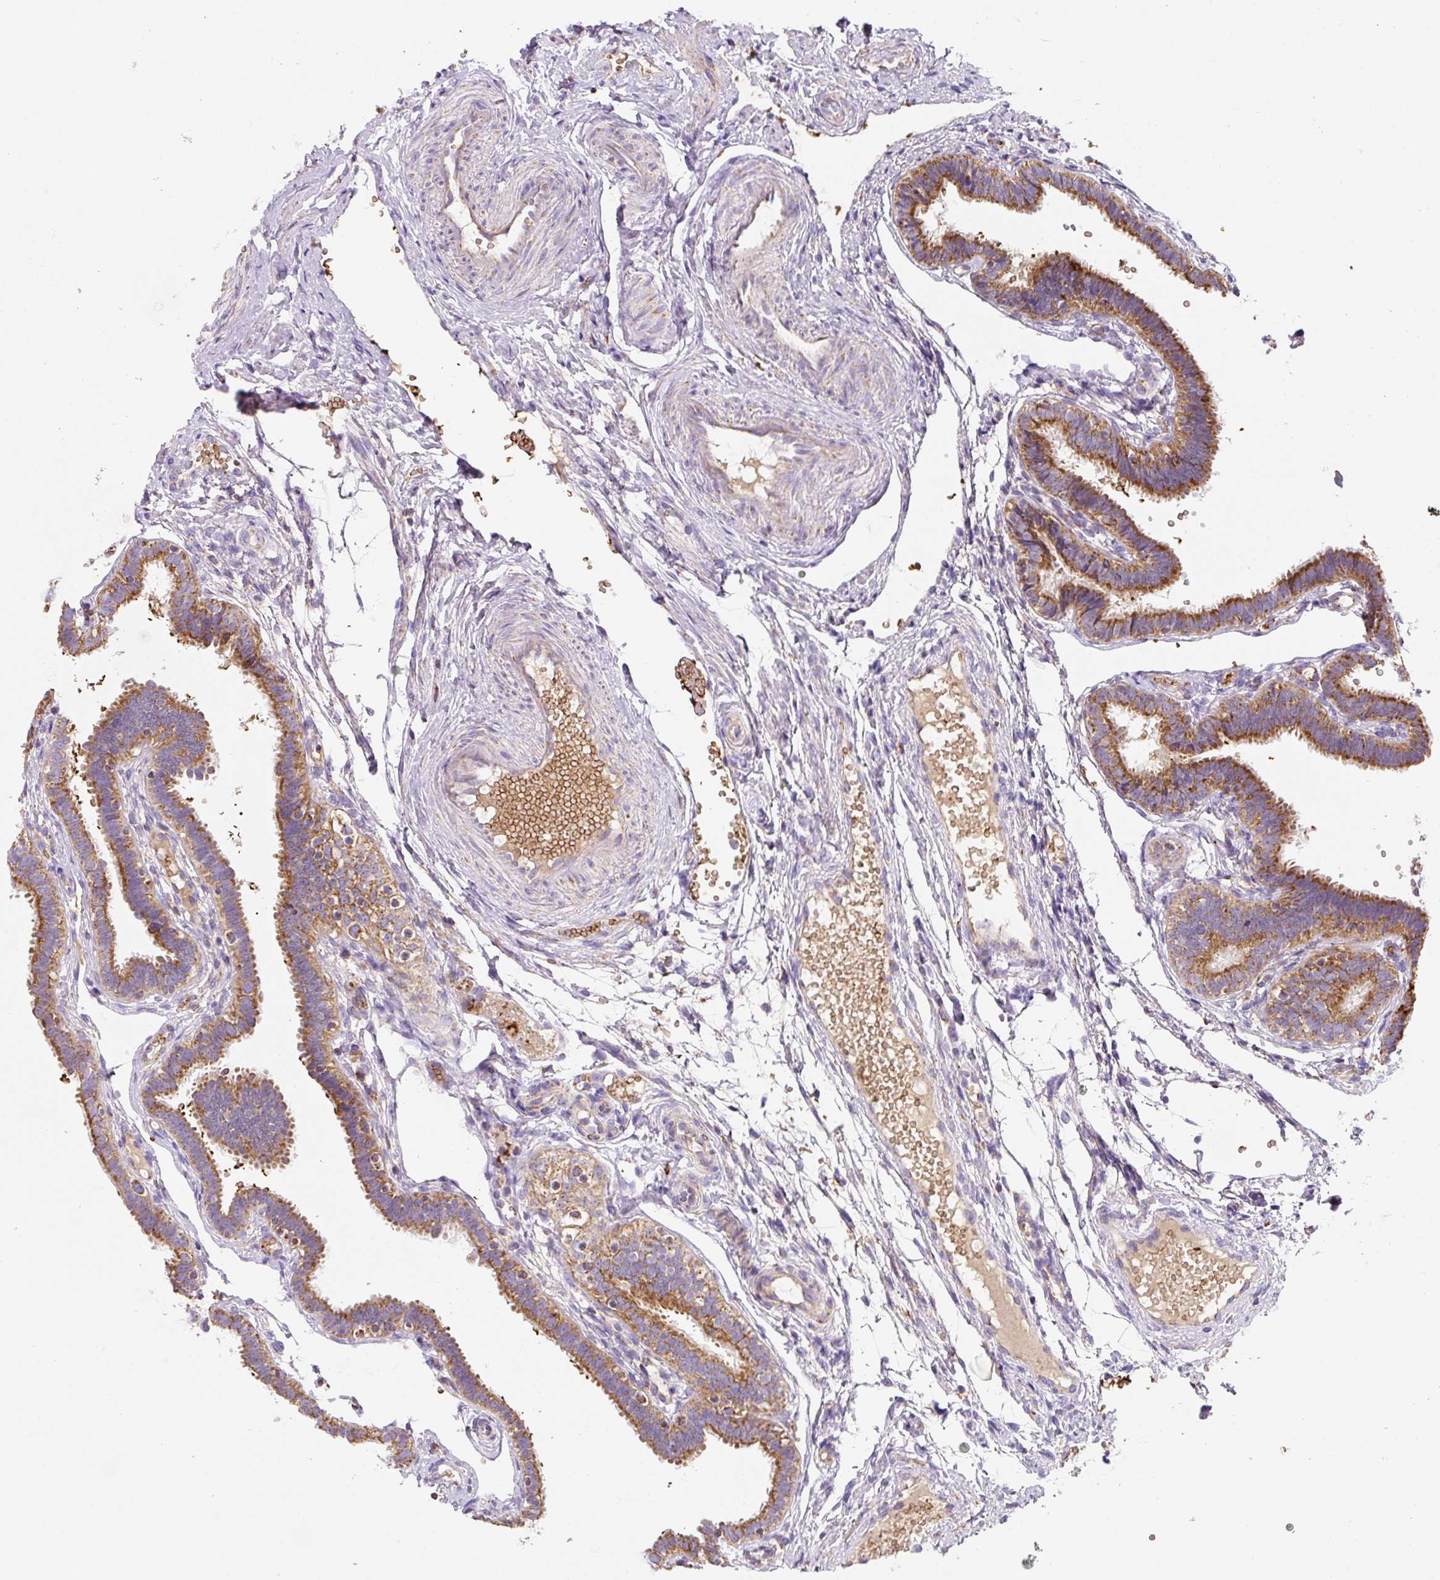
{"staining": {"intensity": "strong", "quantity": ">75%", "location": "cytoplasmic/membranous"}, "tissue": "fallopian tube", "cell_type": "Glandular cells", "image_type": "normal", "snomed": [{"axis": "morphology", "description": "Normal tissue, NOS"}, {"axis": "topography", "description": "Fallopian tube"}], "caption": "Immunohistochemistry (IHC) histopathology image of unremarkable fallopian tube stained for a protein (brown), which reveals high levels of strong cytoplasmic/membranous staining in approximately >75% of glandular cells.", "gene": "MT", "patient": {"sex": "female", "age": 37}}